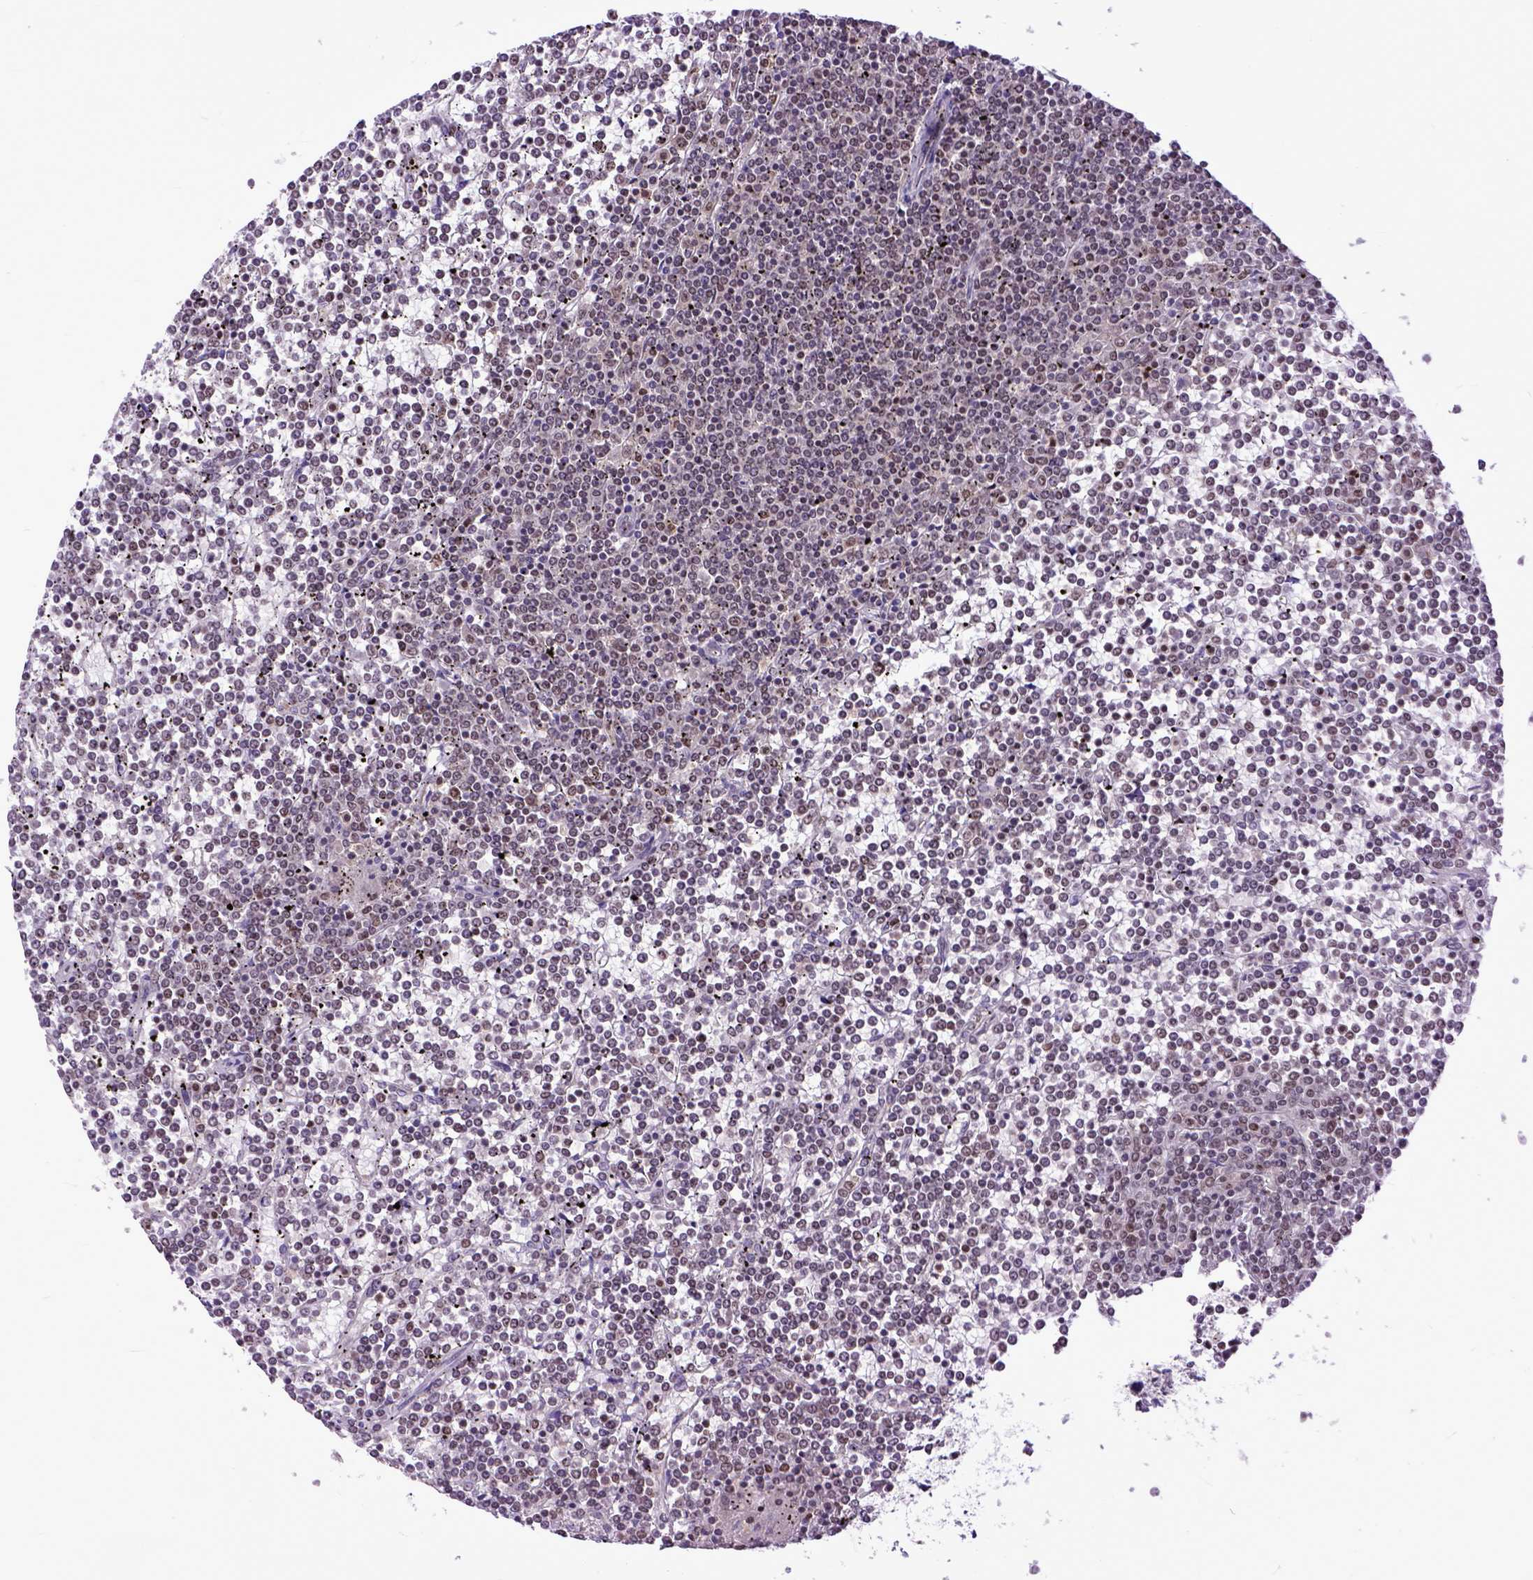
{"staining": {"intensity": "weak", "quantity": ">75%", "location": "nuclear"}, "tissue": "lymphoma", "cell_type": "Tumor cells", "image_type": "cancer", "snomed": [{"axis": "morphology", "description": "Malignant lymphoma, non-Hodgkin's type, Low grade"}, {"axis": "topography", "description": "Spleen"}], "caption": "This histopathology image exhibits immunohistochemistry (IHC) staining of low-grade malignant lymphoma, non-Hodgkin's type, with low weak nuclear staining in about >75% of tumor cells.", "gene": "RCC2", "patient": {"sex": "female", "age": 19}}